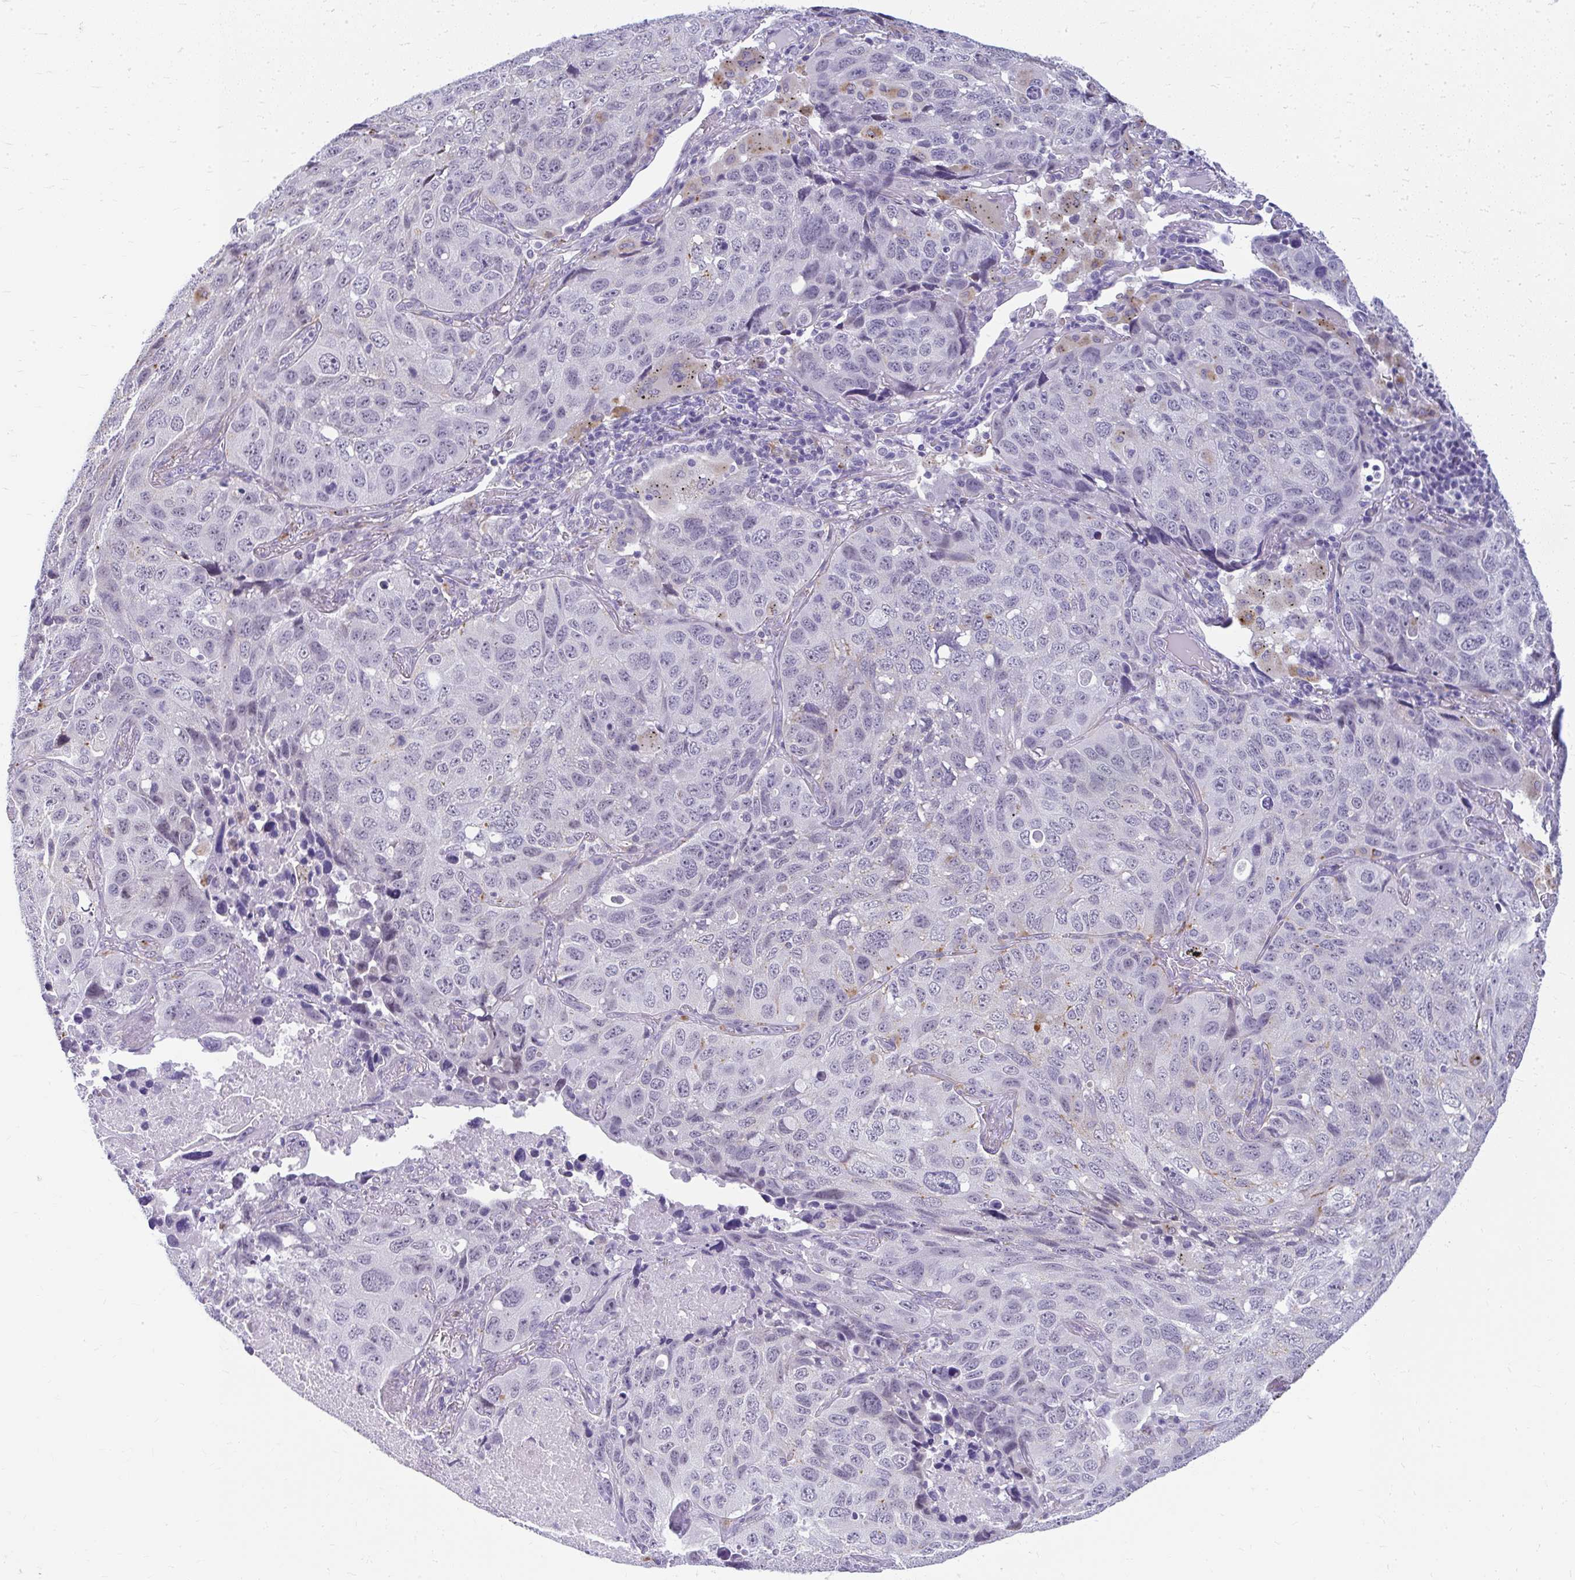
{"staining": {"intensity": "negative", "quantity": "none", "location": "none"}, "tissue": "lung cancer", "cell_type": "Tumor cells", "image_type": "cancer", "snomed": [{"axis": "morphology", "description": "Squamous cell carcinoma, NOS"}, {"axis": "topography", "description": "Lung"}], "caption": "Immunohistochemistry (IHC) of human lung cancer shows no positivity in tumor cells.", "gene": "TEX33", "patient": {"sex": "male", "age": 60}}